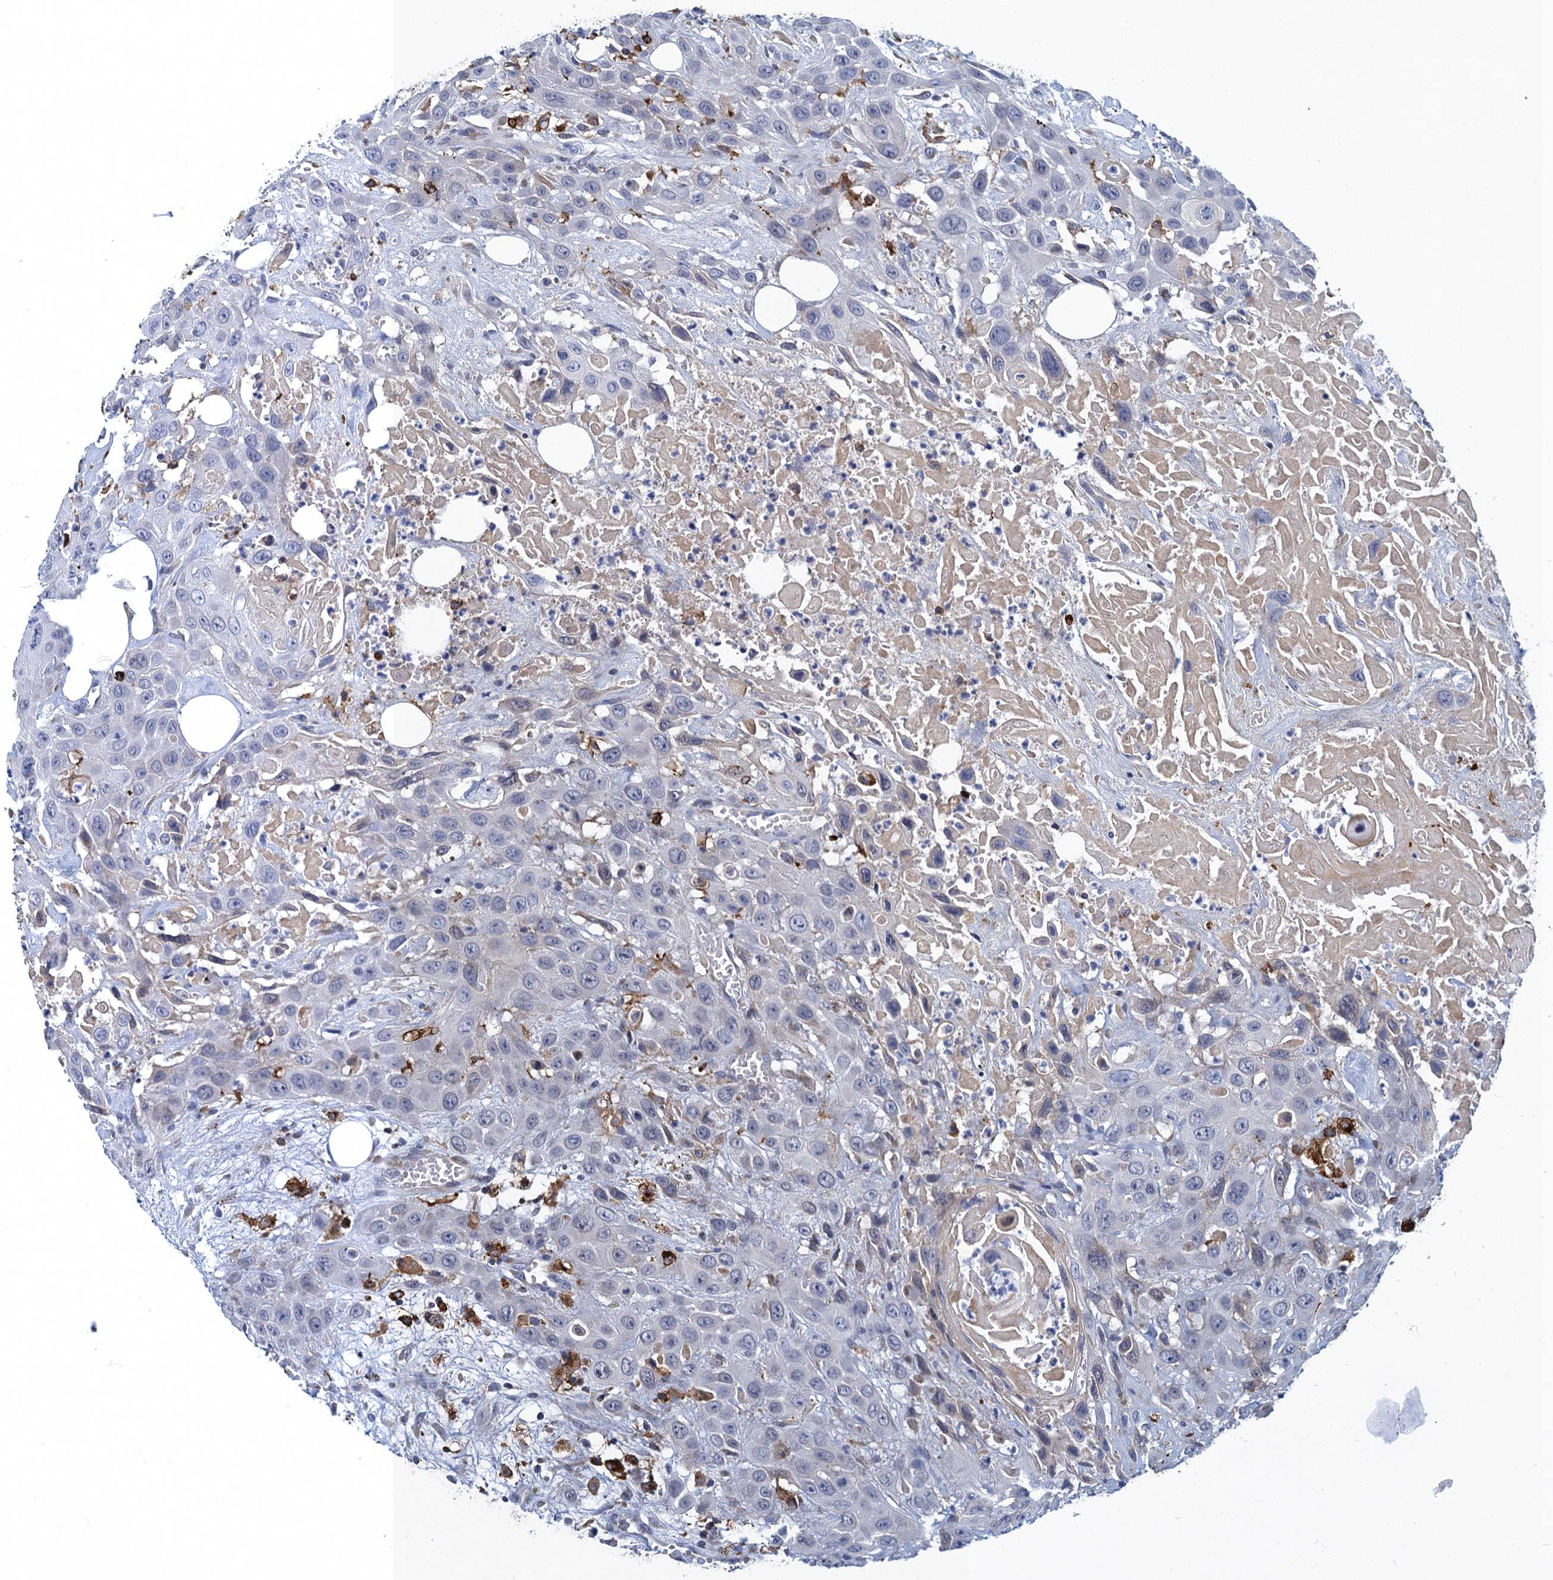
{"staining": {"intensity": "negative", "quantity": "none", "location": "none"}, "tissue": "head and neck cancer", "cell_type": "Tumor cells", "image_type": "cancer", "snomed": [{"axis": "morphology", "description": "Squamous cell carcinoma, NOS"}, {"axis": "topography", "description": "Head-Neck"}], "caption": "Micrograph shows no protein expression in tumor cells of head and neck cancer tissue.", "gene": "DNHD1", "patient": {"sex": "male", "age": 81}}